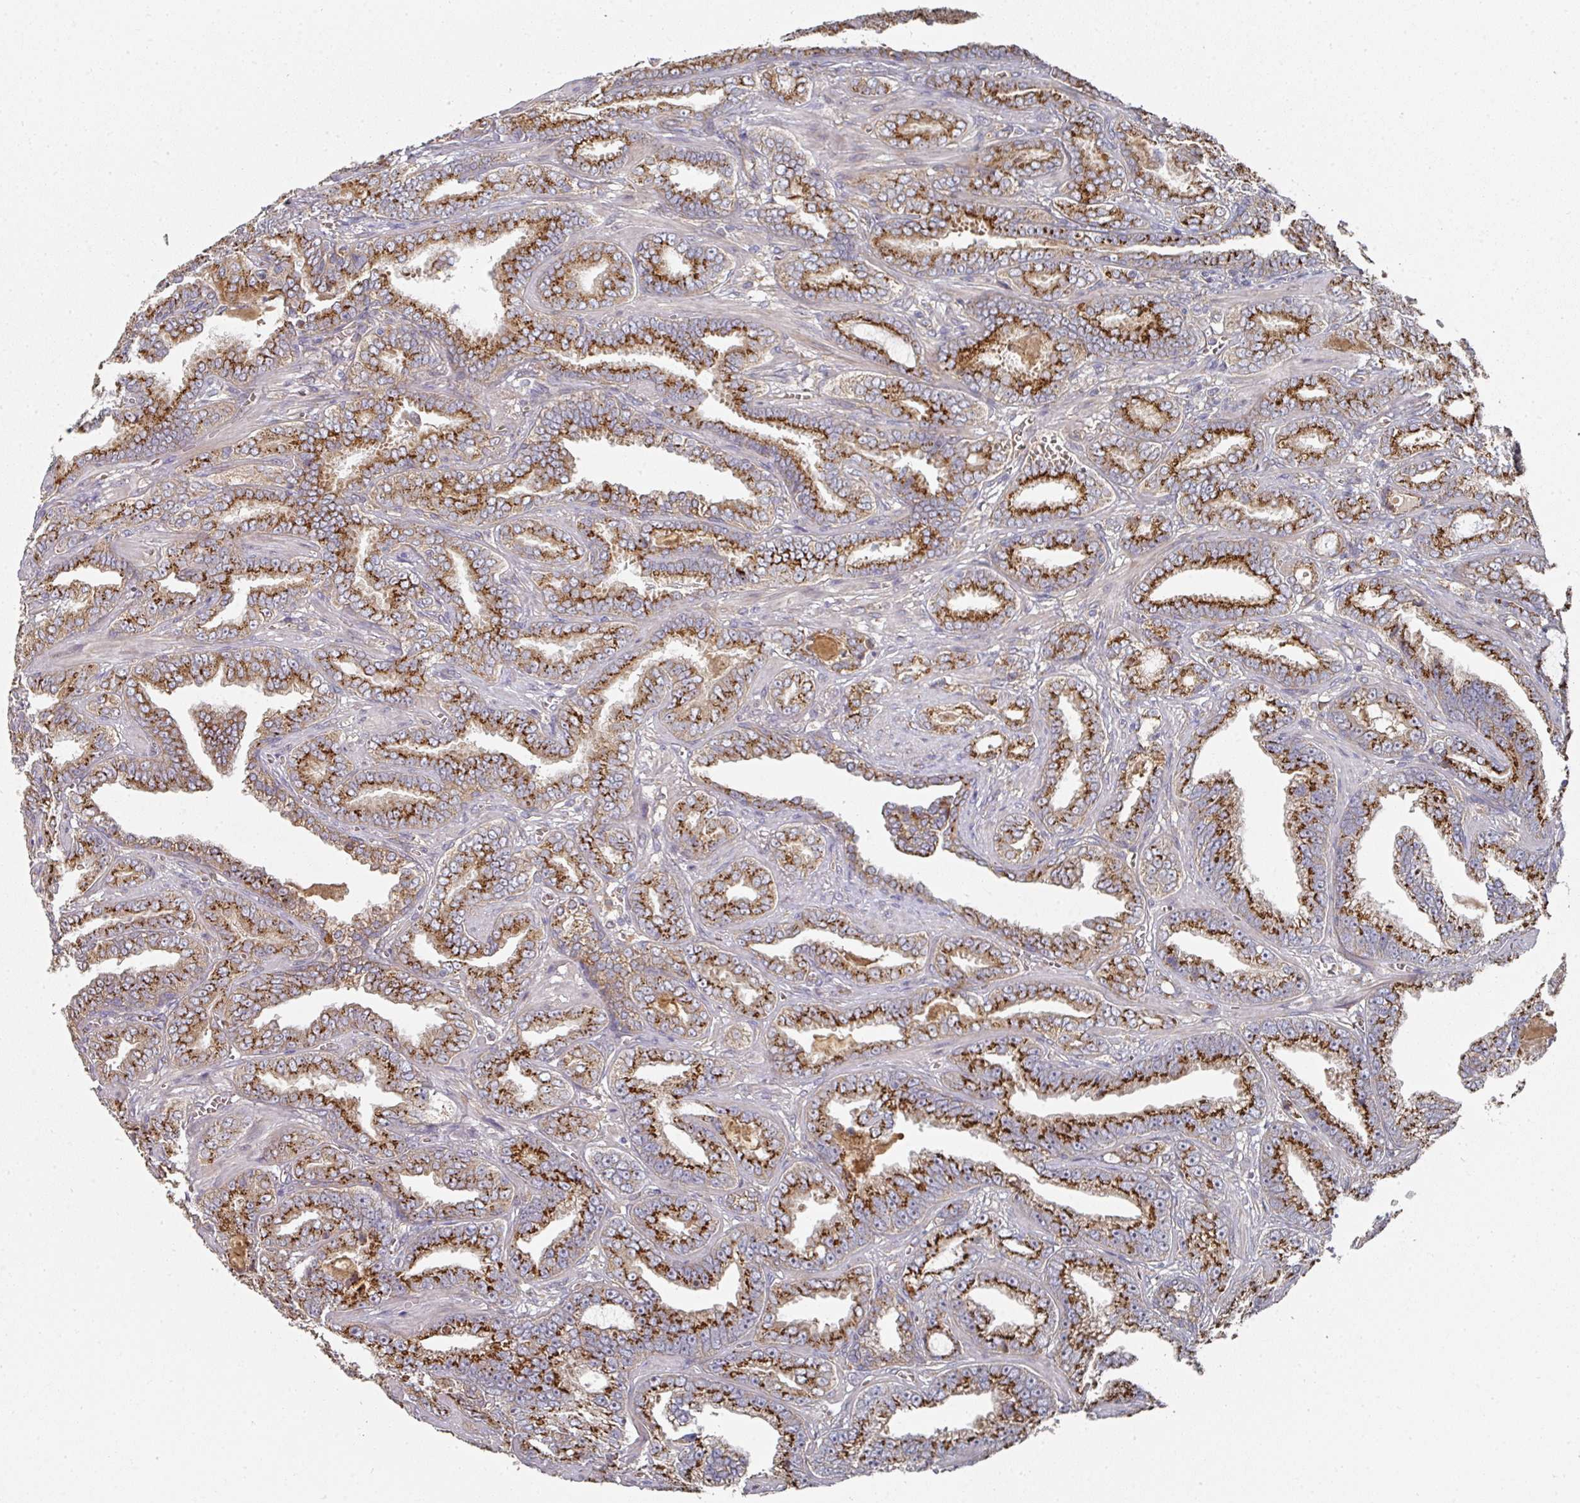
{"staining": {"intensity": "strong", "quantity": ">75%", "location": "cytoplasmic/membranous"}, "tissue": "prostate cancer", "cell_type": "Tumor cells", "image_type": "cancer", "snomed": [{"axis": "morphology", "description": "Adenocarcinoma, High grade"}, {"axis": "topography", "description": "Prostate"}], "caption": "This is a photomicrograph of immunohistochemistry staining of prostate cancer (adenocarcinoma (high-grade)), which shows strong staining in the cytoplasmic/membranous of tumor cells.", "gene": "EDEM2", "patient": {"sex": "male", "age": 67}}